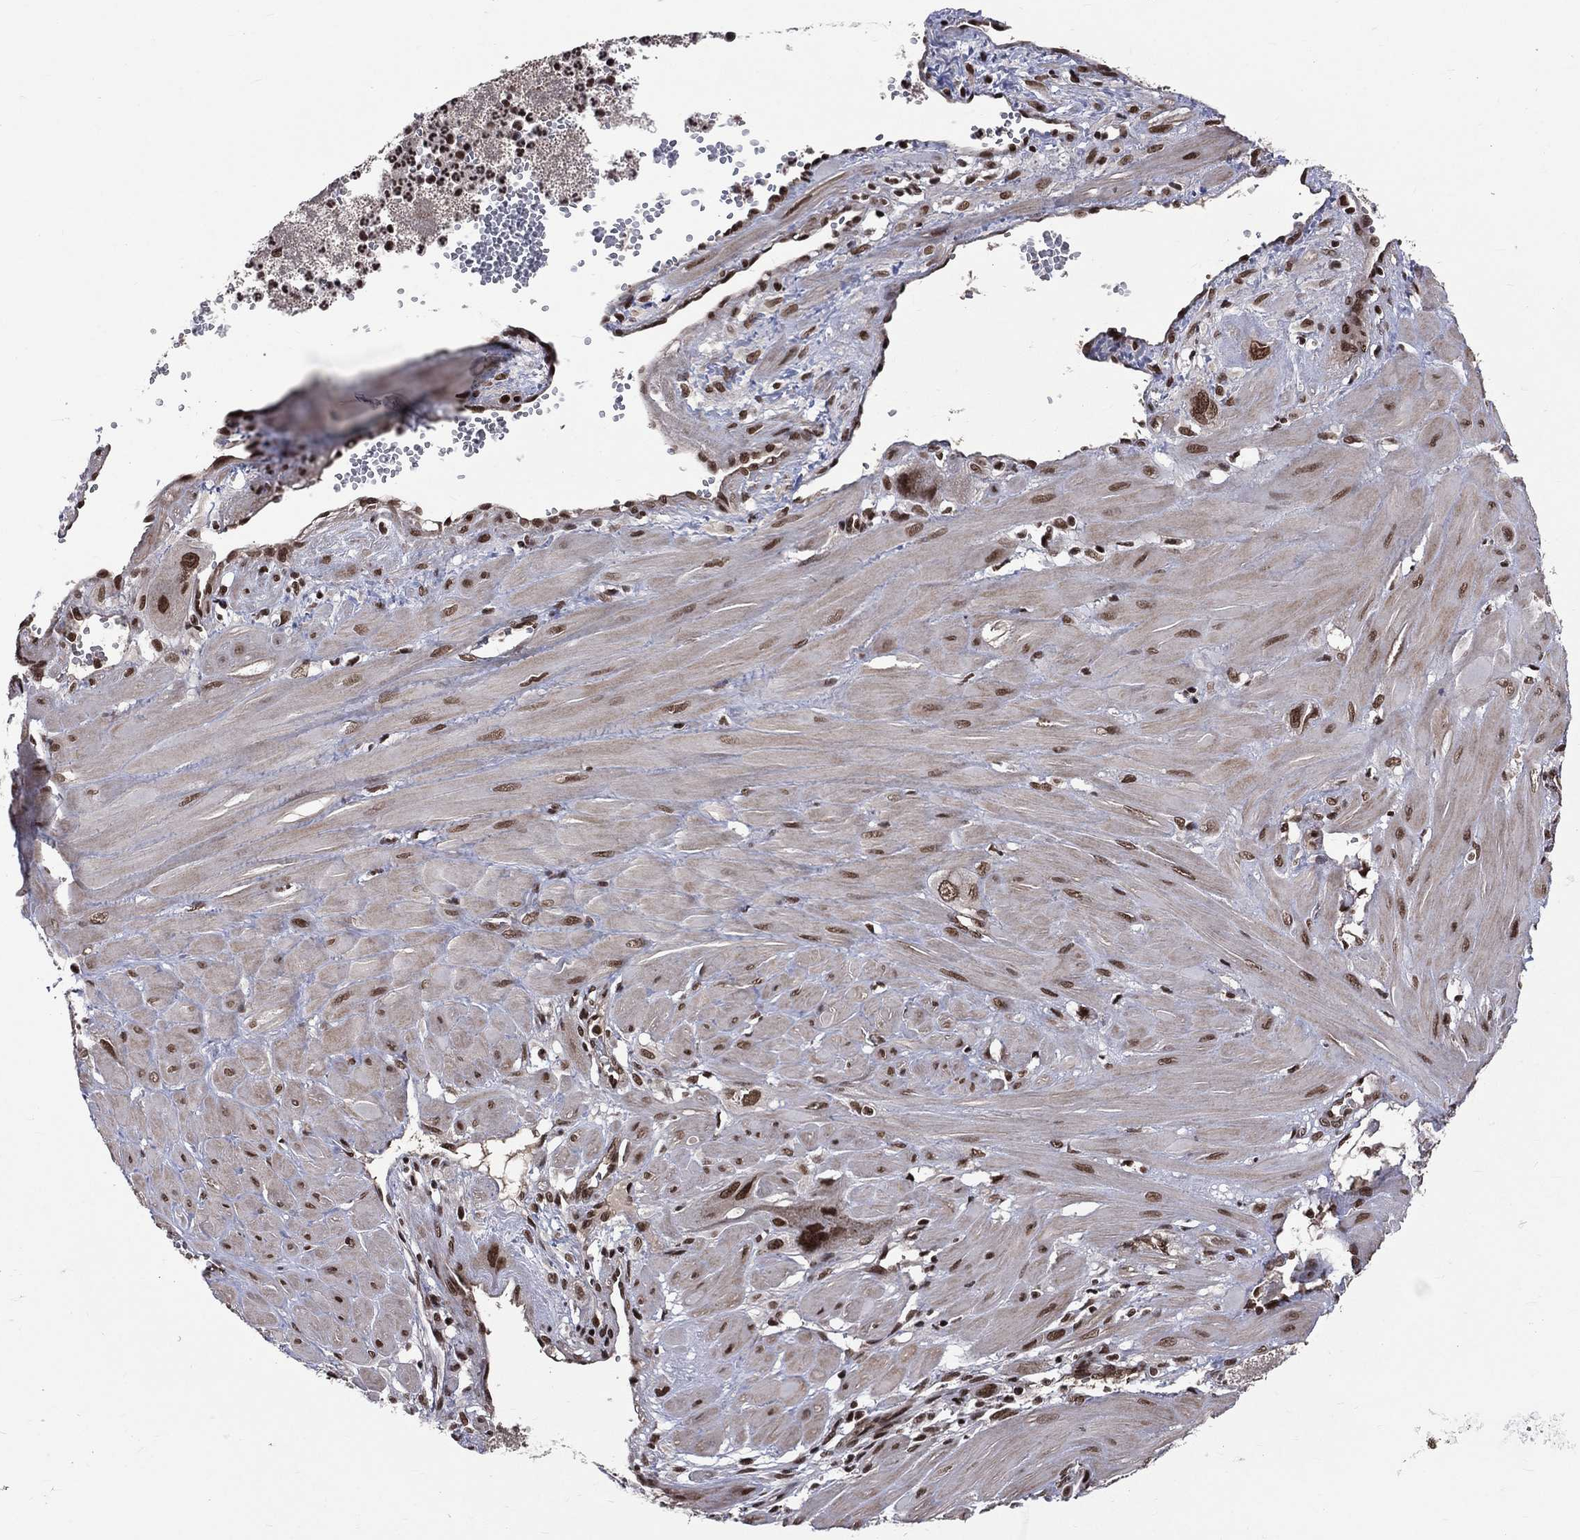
{"staining": {"intensity": "strong", "quantity": ">75%", "location": "nuclear"}, "tissue": "cervical cancer", "cell_type": "Tumor cells", "image_type": "cancer", "snomed": [{"axis": "morphology", "description": "Squamous cell carcinoma, NOS"}, {"axis": "topography", "description": "Cervix"}], "caption": "Immunohistochemistry (IHC) micrograph of neoplastic tissue: cervical cancer stained using immunohistochemistry (IHC) exhibits high levels of strong protein expression localized specifically in the nuclear of tumor cells, appearing as a nuclear brown color.", "gene": "SMC3", "patient": {"sex": "female", "age": 34}}